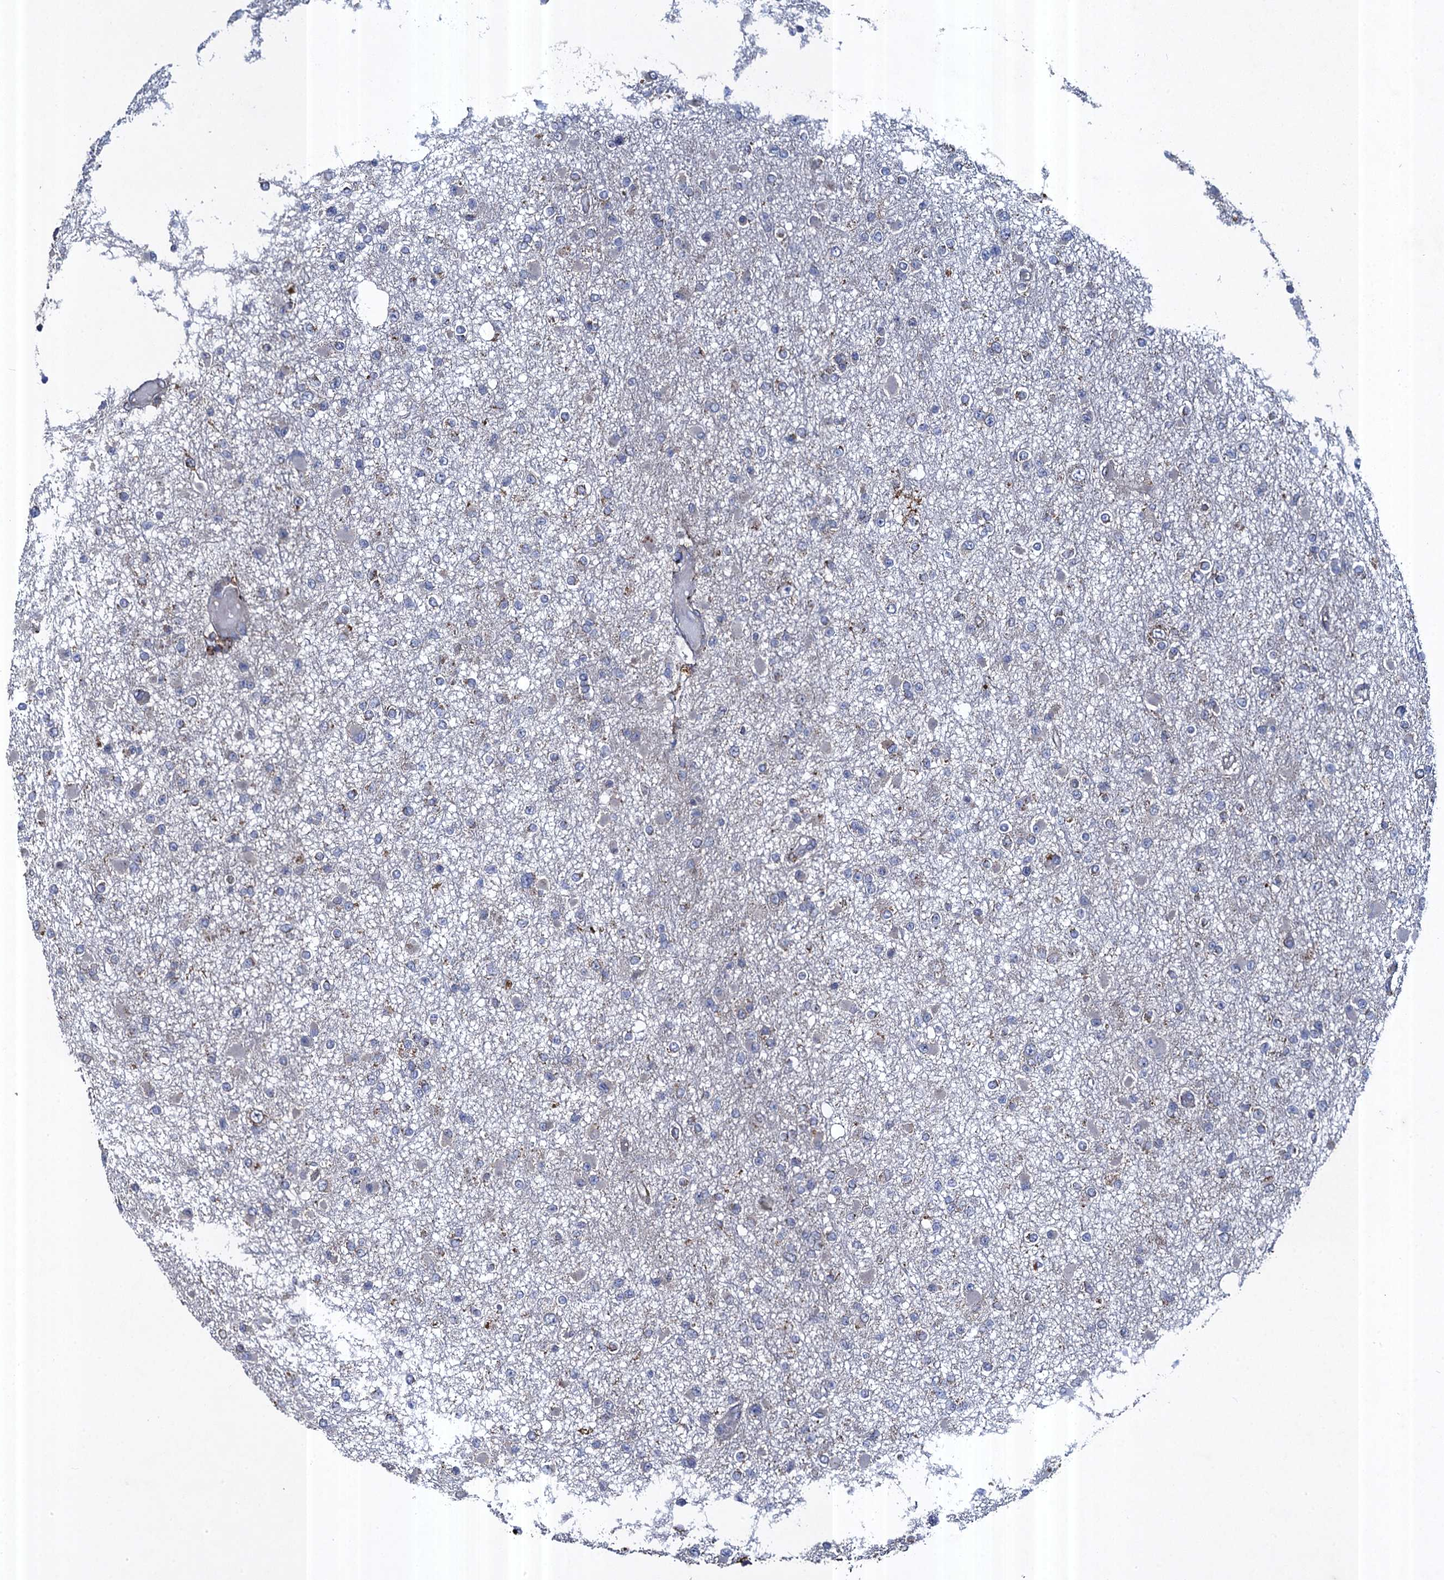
{"staining": {"intensity": "negative", "quantity": "none", "location": "none"}, "tissue": "glioma", "cell_type": "Tumor cells", "image_type": "cancer", "snomed": [{"axis": "morphology", "description": "Glioma, malignant, Low grade"}, {"axis": "topography", "description": "Brain"}], "caption": "An image of human malignant glioma (low-grade) is negative for staining in tumor cells.", "gene": "TXNDC11", "patient": {"sex": "female", "age": 22}}